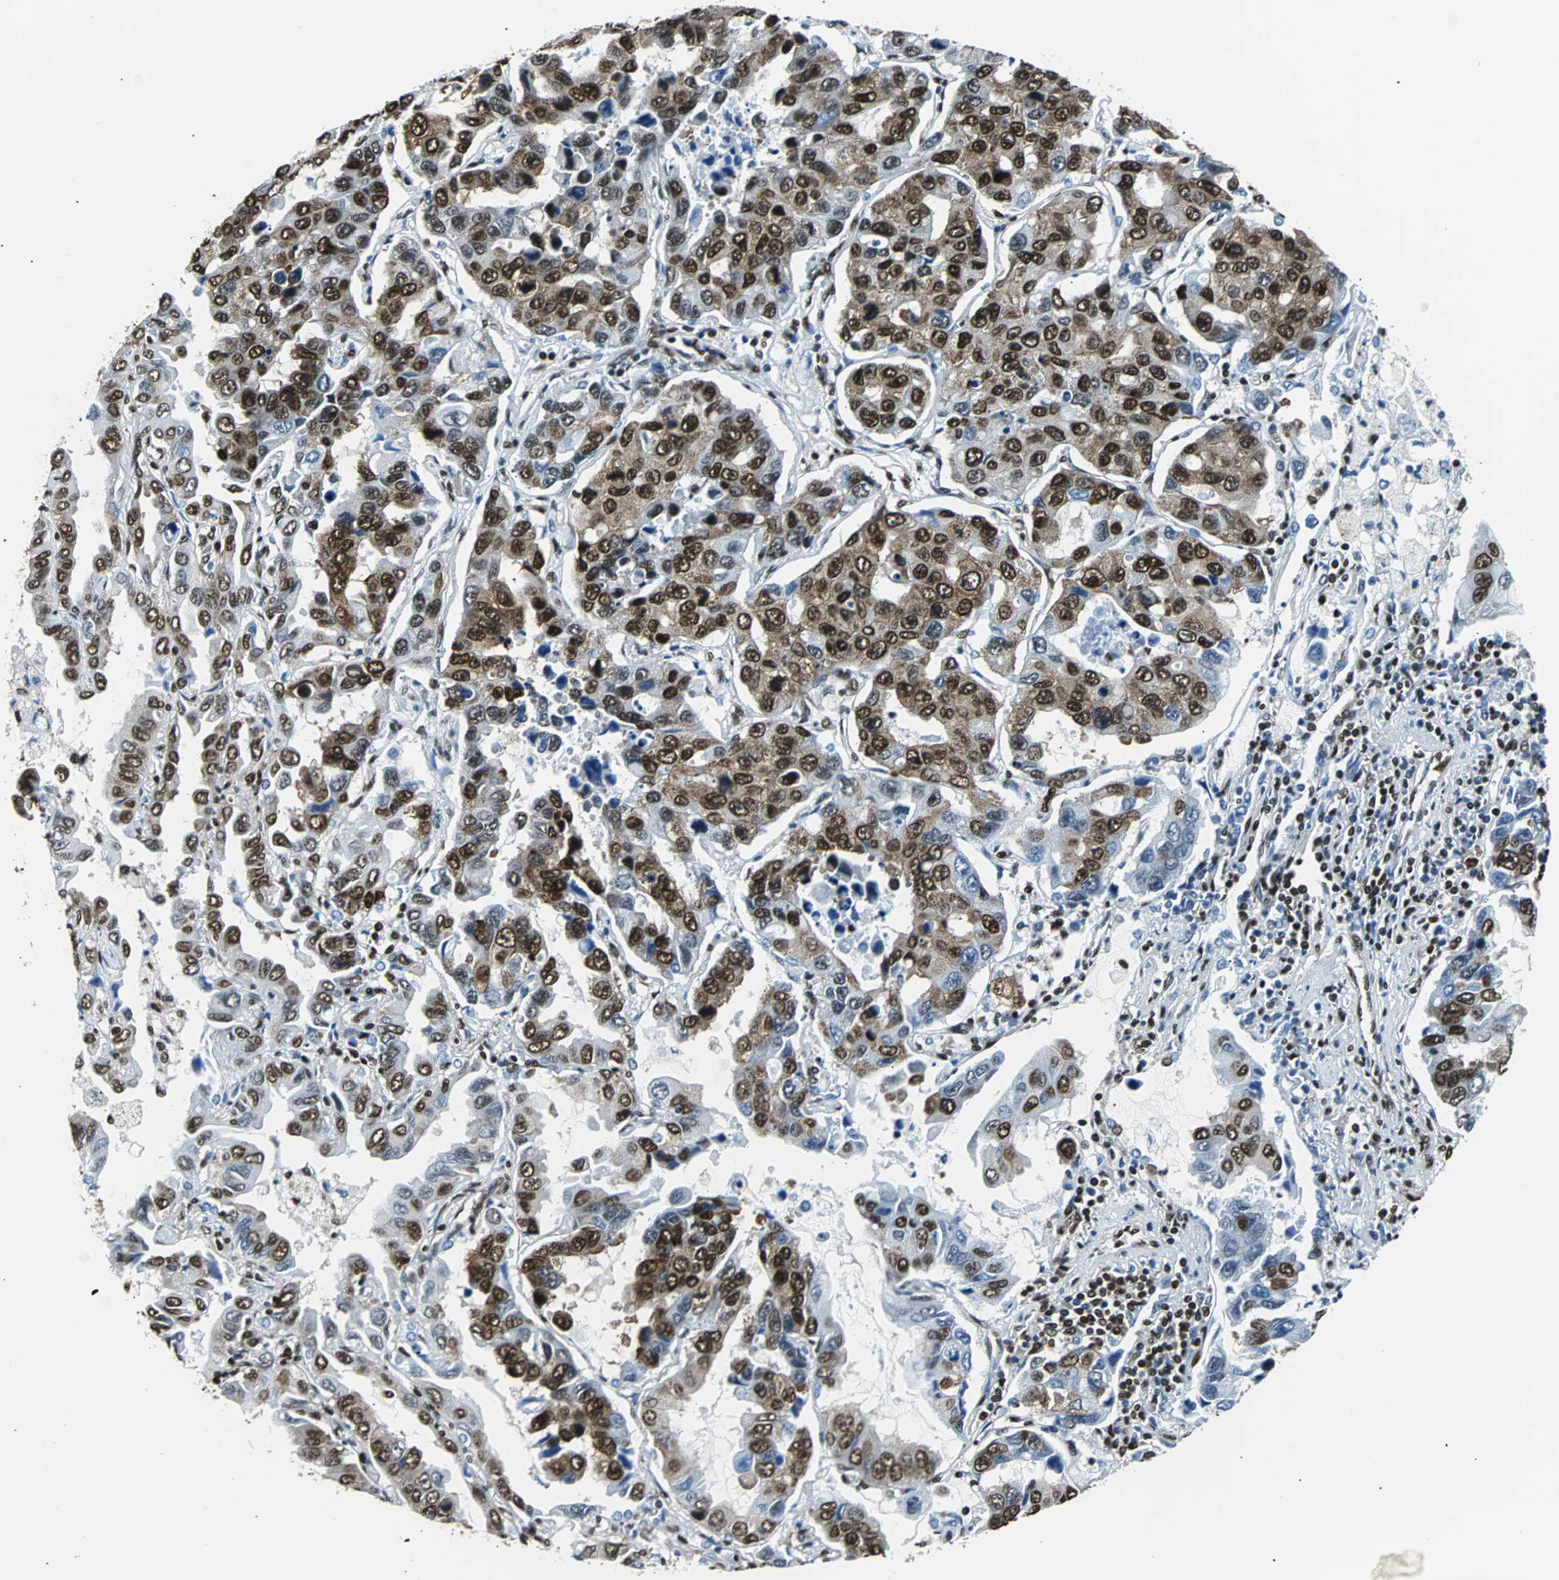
{"staining": {"intensity": "strong", "quantity": ">75%", "location": "cytoplasmic/membranous,nuclear"}, "tissue": "lung cancer", "cell_type": "Tumor cells", "image_type": "cancer", "snomed": [{"axis": "morphology", "description": "Adenocarcinoma, NOS"}, {"axis": "topography", "description": "Lung"}], "caption": "Immunohistochemical staining of lung cancer shows strong cytoplasmic/membranous and nuclear protein positivity in approximately >75% of tumor cells. (brown staining indicates protein expression, while blue staining denotes nuclei).", "gene": "FUBP1", "patient": {"sex": "male", "age": 64}}